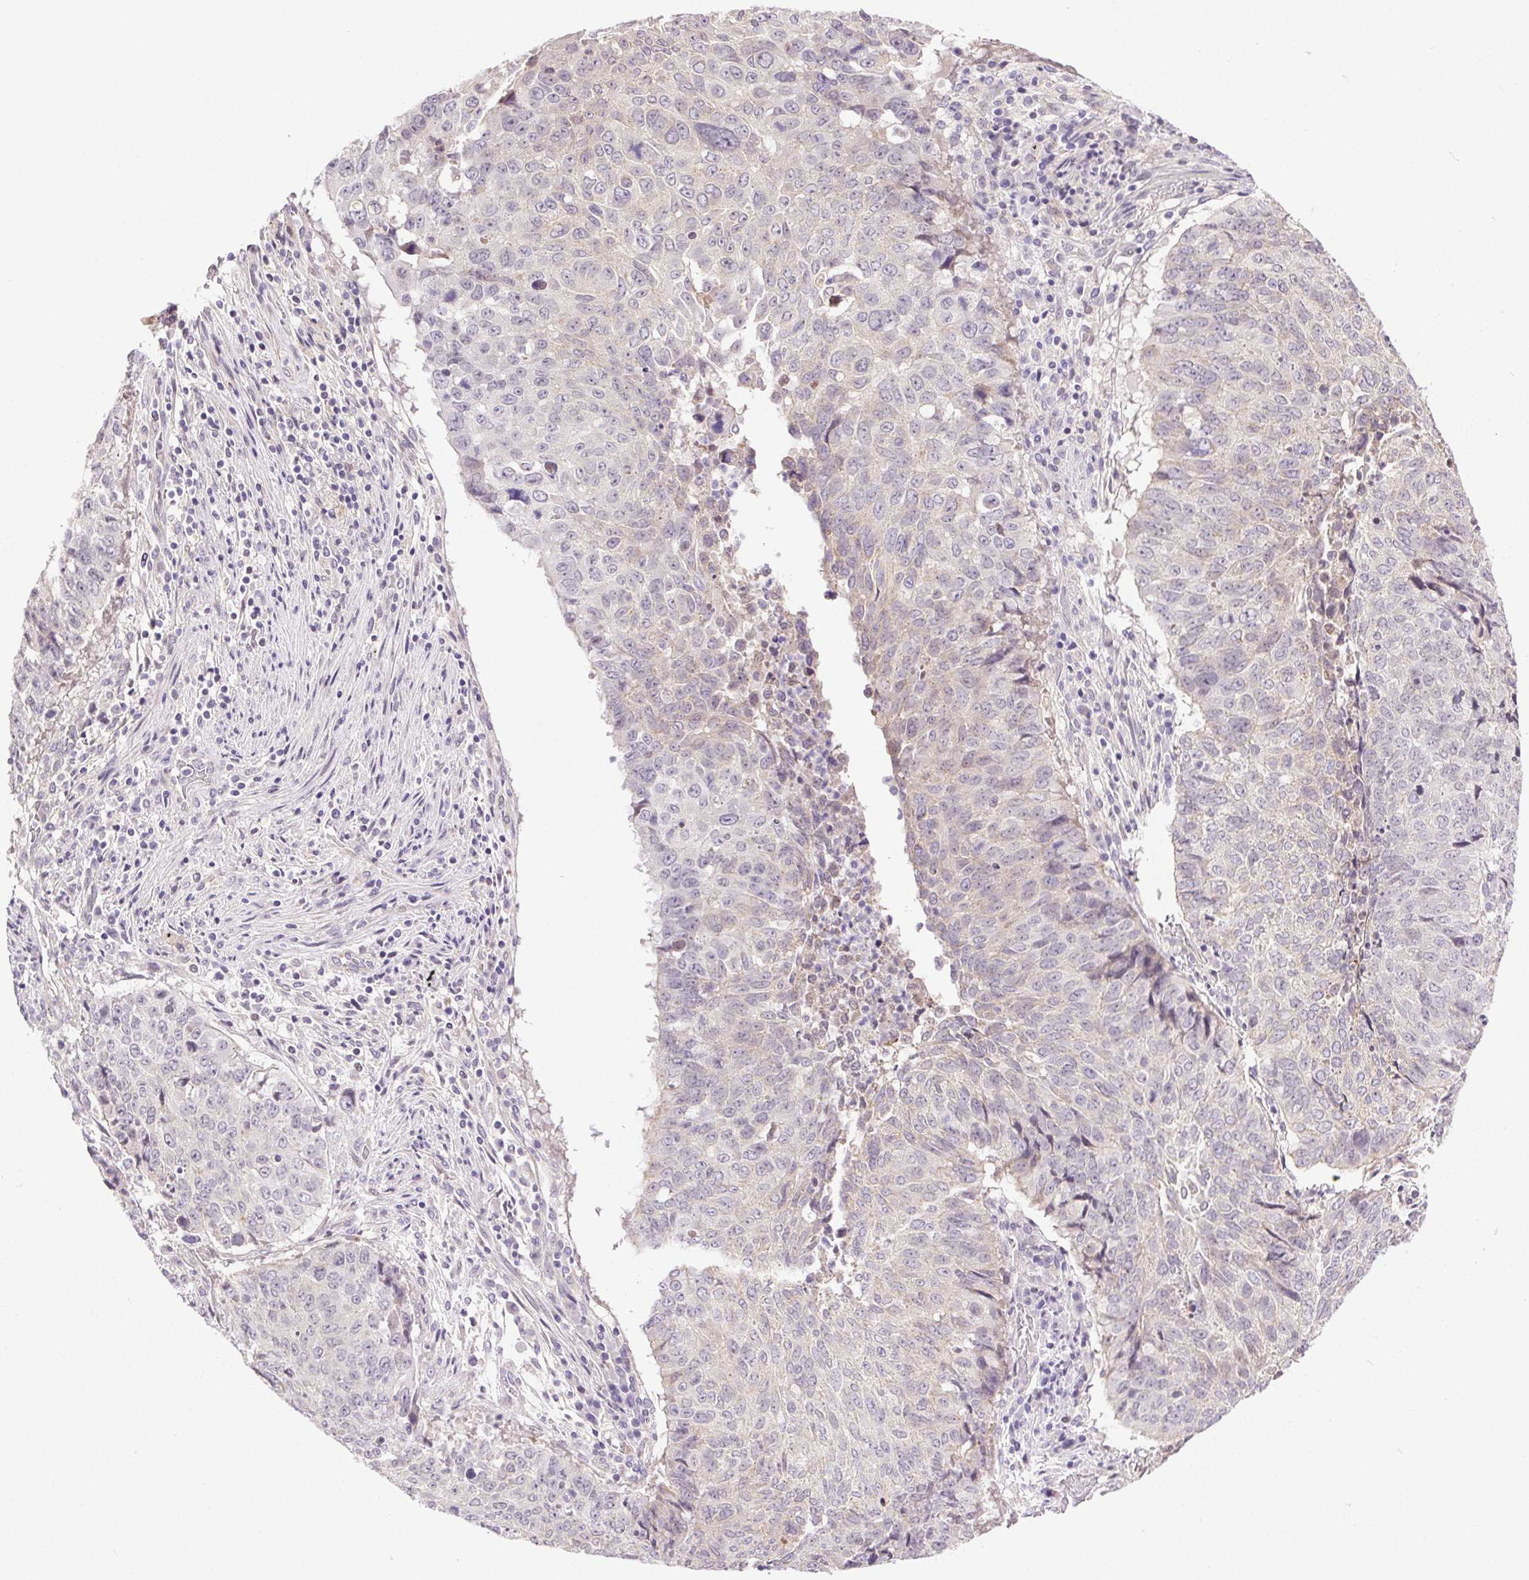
{"staining": {"intensity": "negative", "quantity": "none", "location": "none"}, "tissue": "lung cancer", "cell_type": "Tumor cells", "image_type": "cancer", "snomed": [{"axis": "morphology", "description": "Normal tissue, NOS"}, {"axis": "morphology", "description": "Squamous cell carcinoma, NOS"}, {"axis": "topography", "description": "Bronchus"}, {"axis": "topography", "description": "Lung"}], "caption": "Tumor cells show no significant protein staining in lung squamous cell carcinoma. (DAB immunohistochemistry, high magnification).", "gene": "SYT11", "patient": {"sex": "male", "age": 64}}